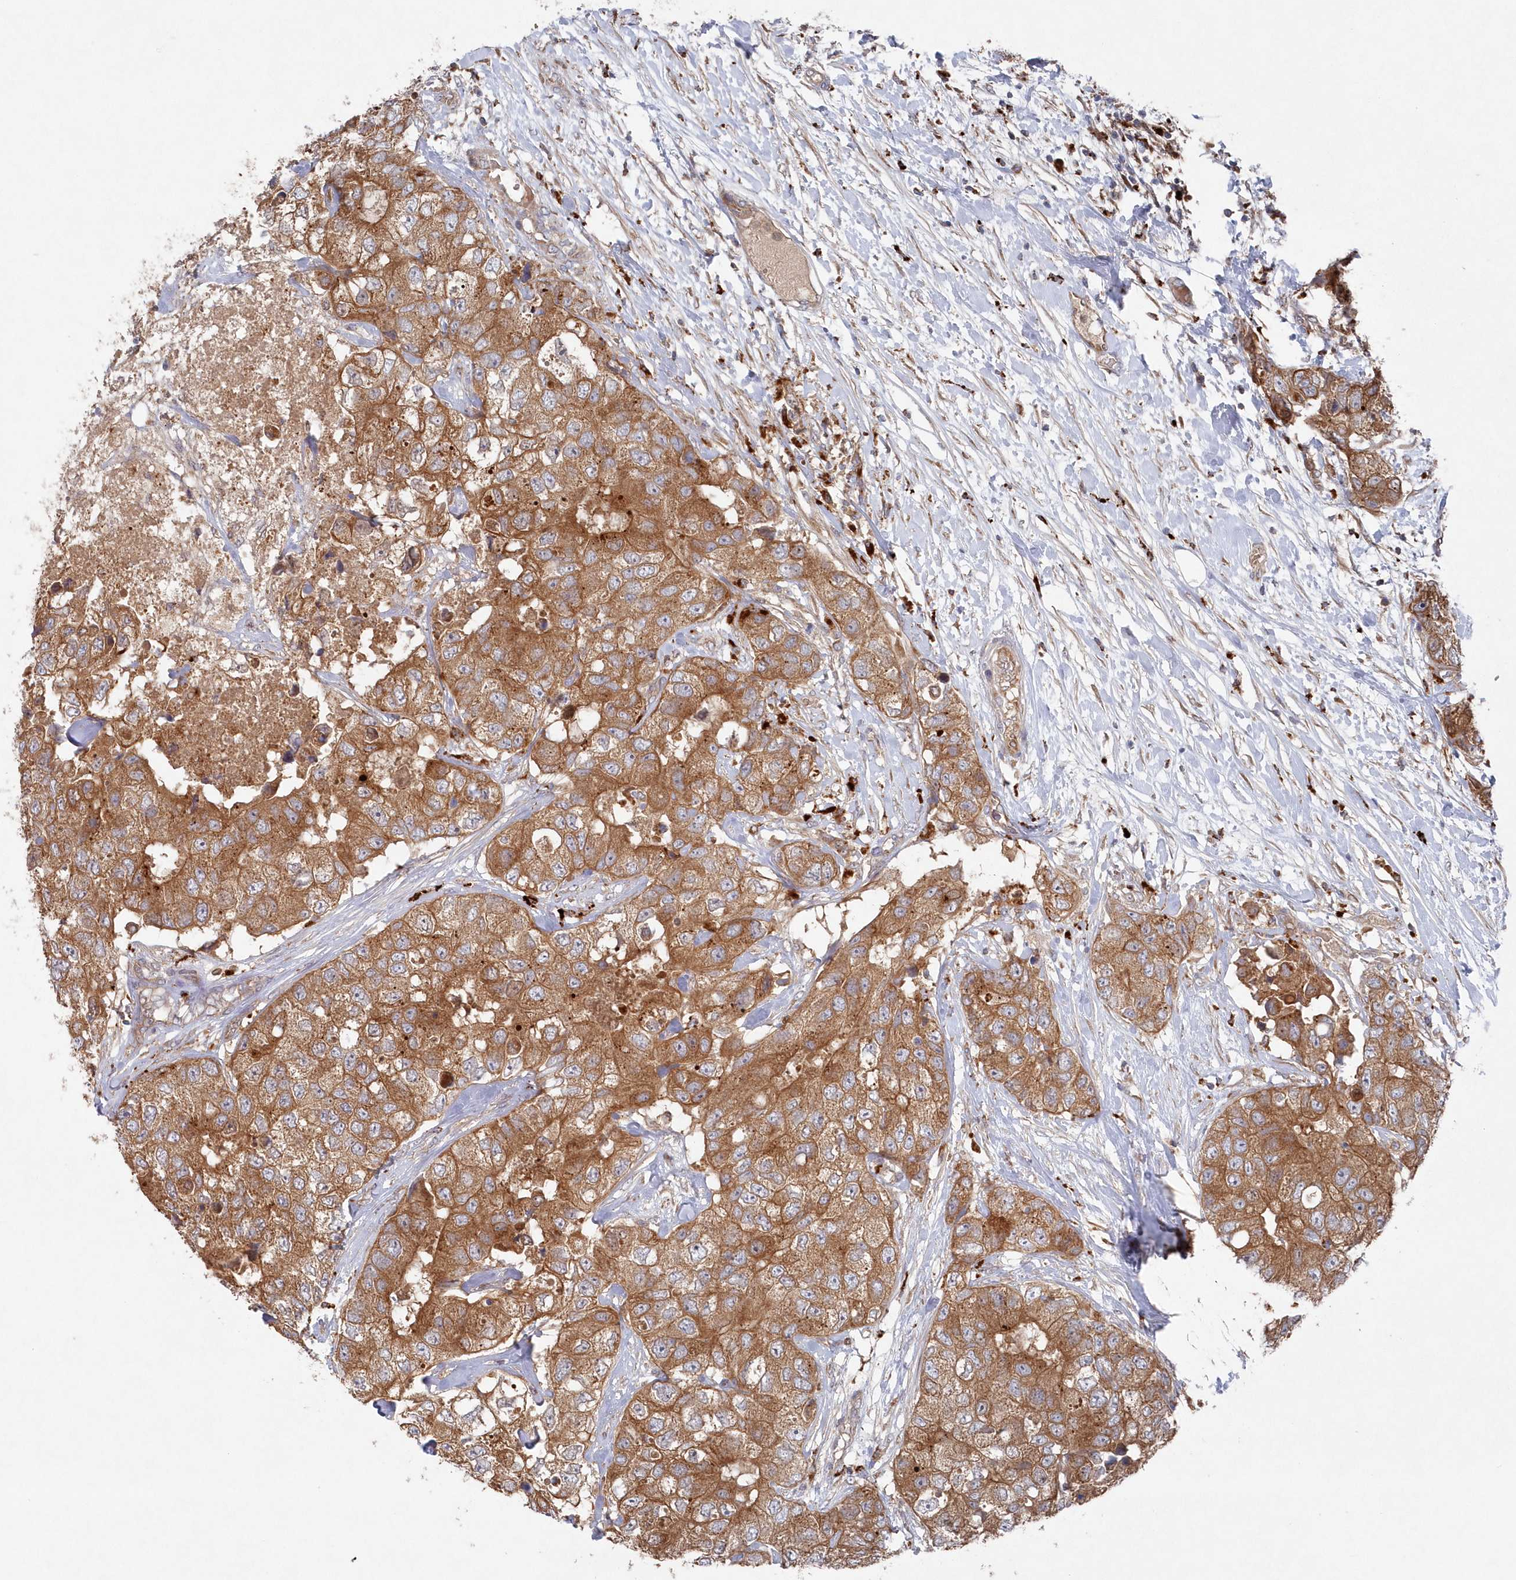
{"staining": {"intensity": "moderate", "quantity": ">75%", "location": "cytoplasmic/membranous"}, "tissue": "breast cancer", "cell_type": "Tumor cells", "image_type": "cancer", "snomed": [{"axis": "morphology", "description": "Duct carcinoma"}, {"axis": "topography", "description": "Breast"}], "caption": "The immunohistochemical stain highlights moderate cytoplasmic/membranous positivity in tumor cells of breast cancer tissue.", "gene": "ASNSD1", "patient": {"sex": "female", "age": 62}}